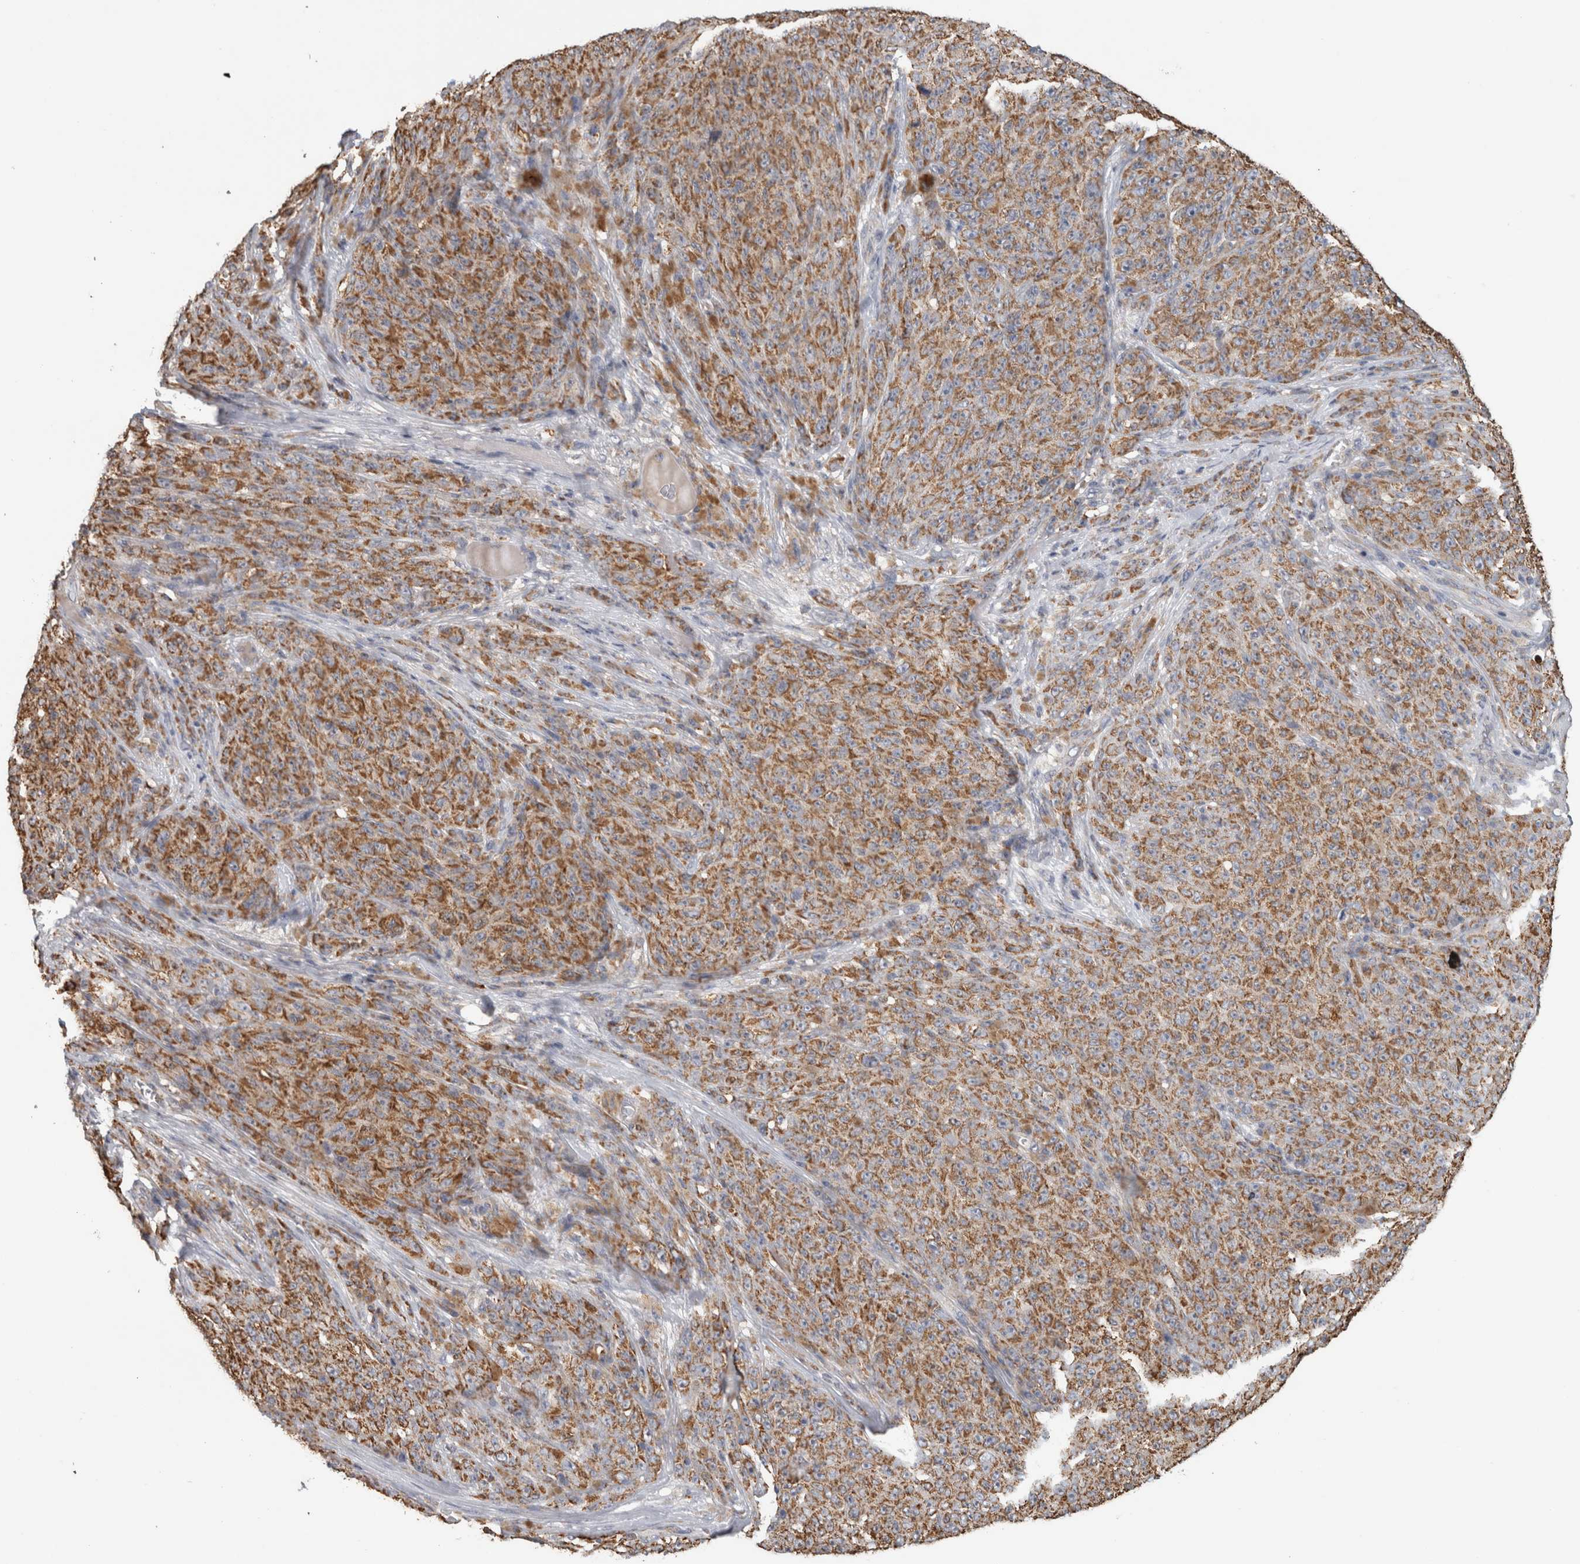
{"staining": {"intensity": "moderate", "quantity": ">75%", "location": "cytoplasmic/membranous"}, "tissue": "melanoma", "cell_type": "Tumor cells", "image_type": "cancer", "snomed": [{"axis": "morphology", "description": "Malignant melanoma, NOS"}, {"axis": "topography", "description": "Skin"}], "caption": "IHC (DAB) staining of malignant melanoma exhibits moderate cytoplasmic/membranous protein staining in about >75% of tumor cells.", "gene": "ST8SIA1", "patient": {"sex": "female", "age": 82}}